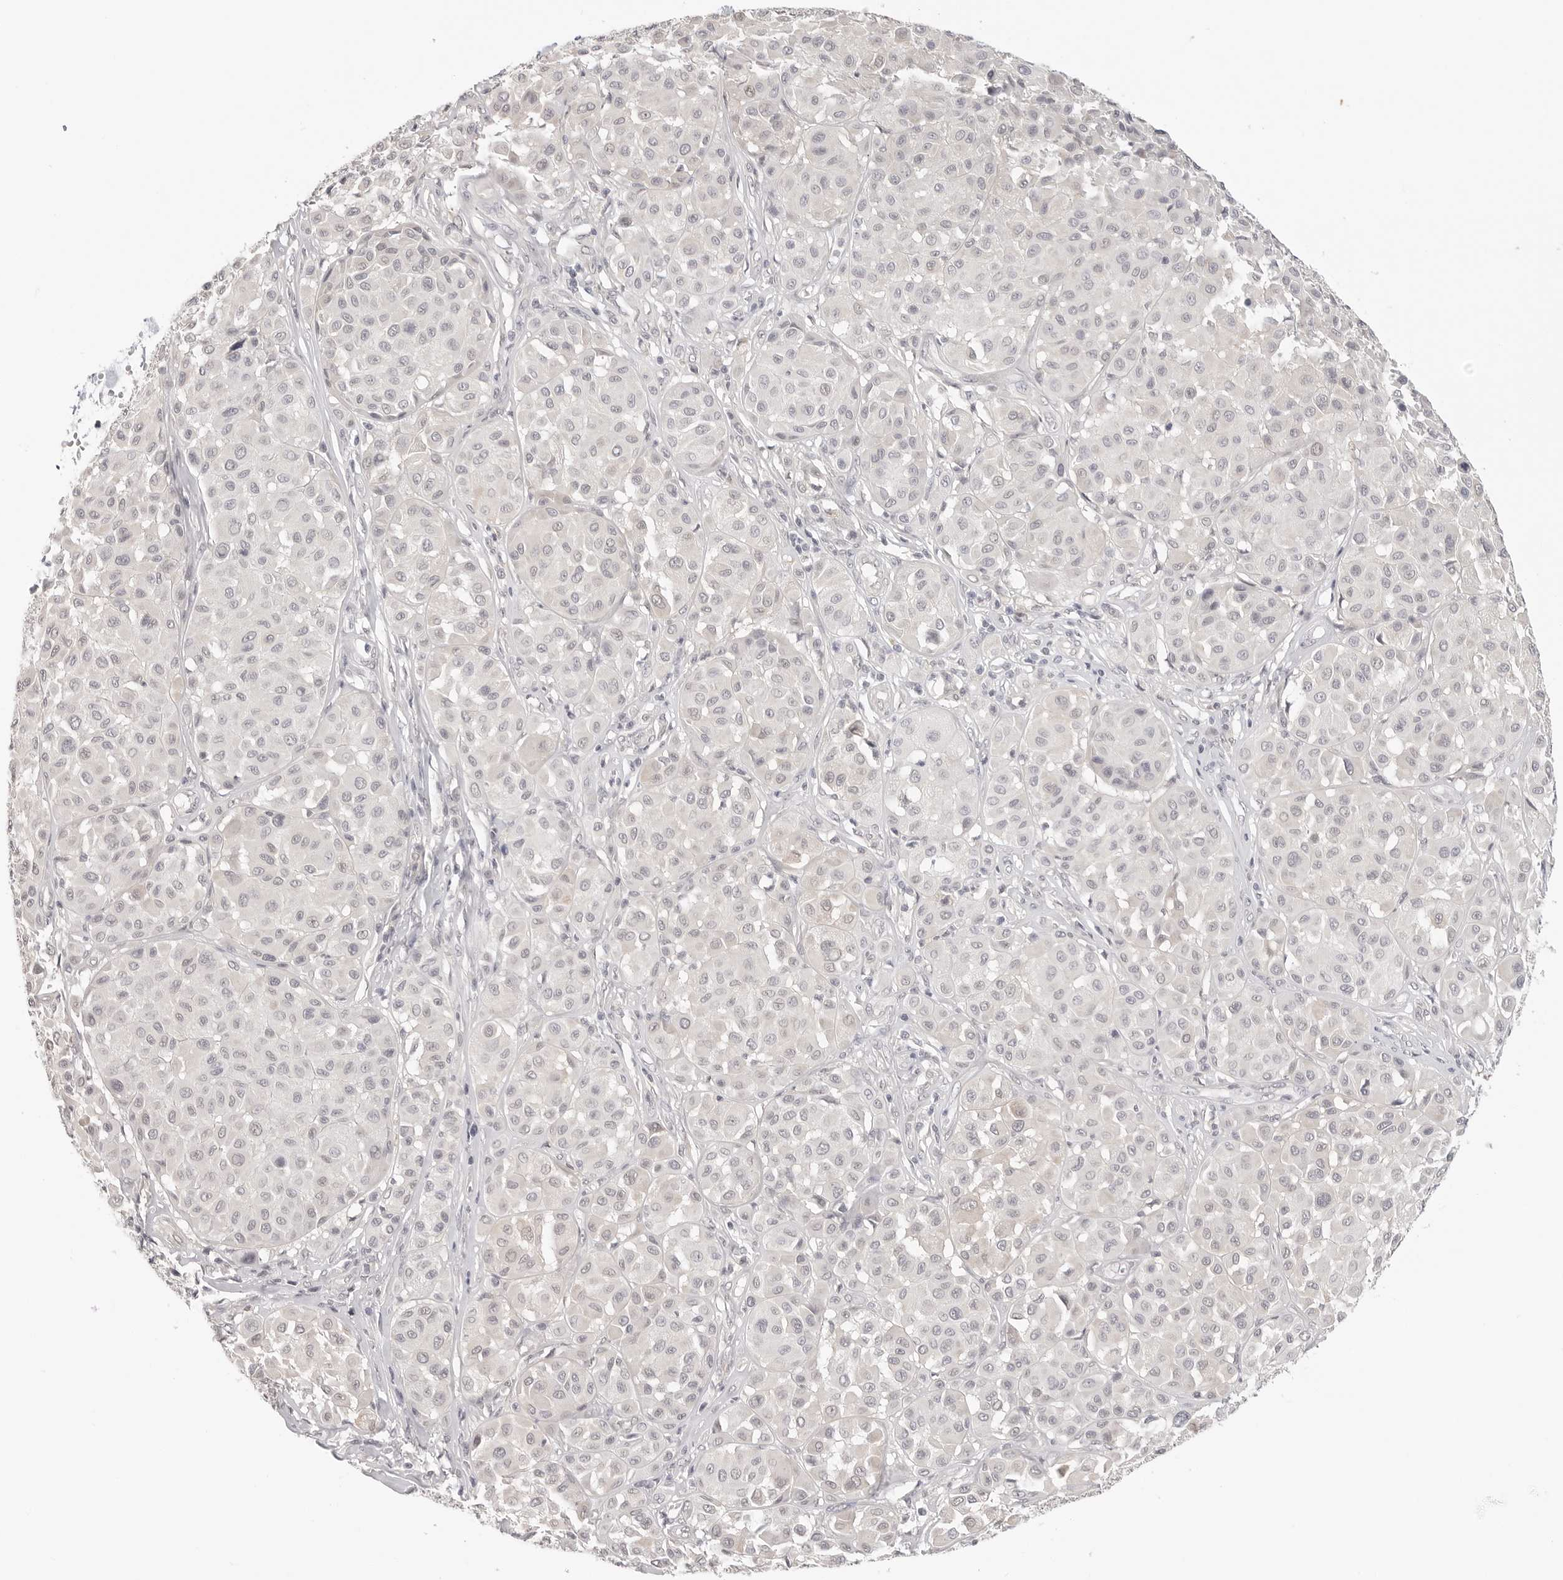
{"staining": {"intensity": "negative", "quantity": "none", "location": "none"}, "tissue": "melanoma", "cell_type": "Tumor cells", "image_type": "cancer", "snomed": [{"axis": "morphology", "description": "Malignant melanoma, Metastatic site"}, {"axis": "topography", "description": "Soft tissue"}], "caption": "Immunohistochemistry image of neoplastic tissue: human melanoma stained with DAB demonstrates no significant protein staining in tumor cells. (DAB (3,3'-diaminobenzidine) IHC visualized using brightfield microscopy, high magnification).", "gene": "KLK11", "patient": {"sex": "male", "age": 41}}